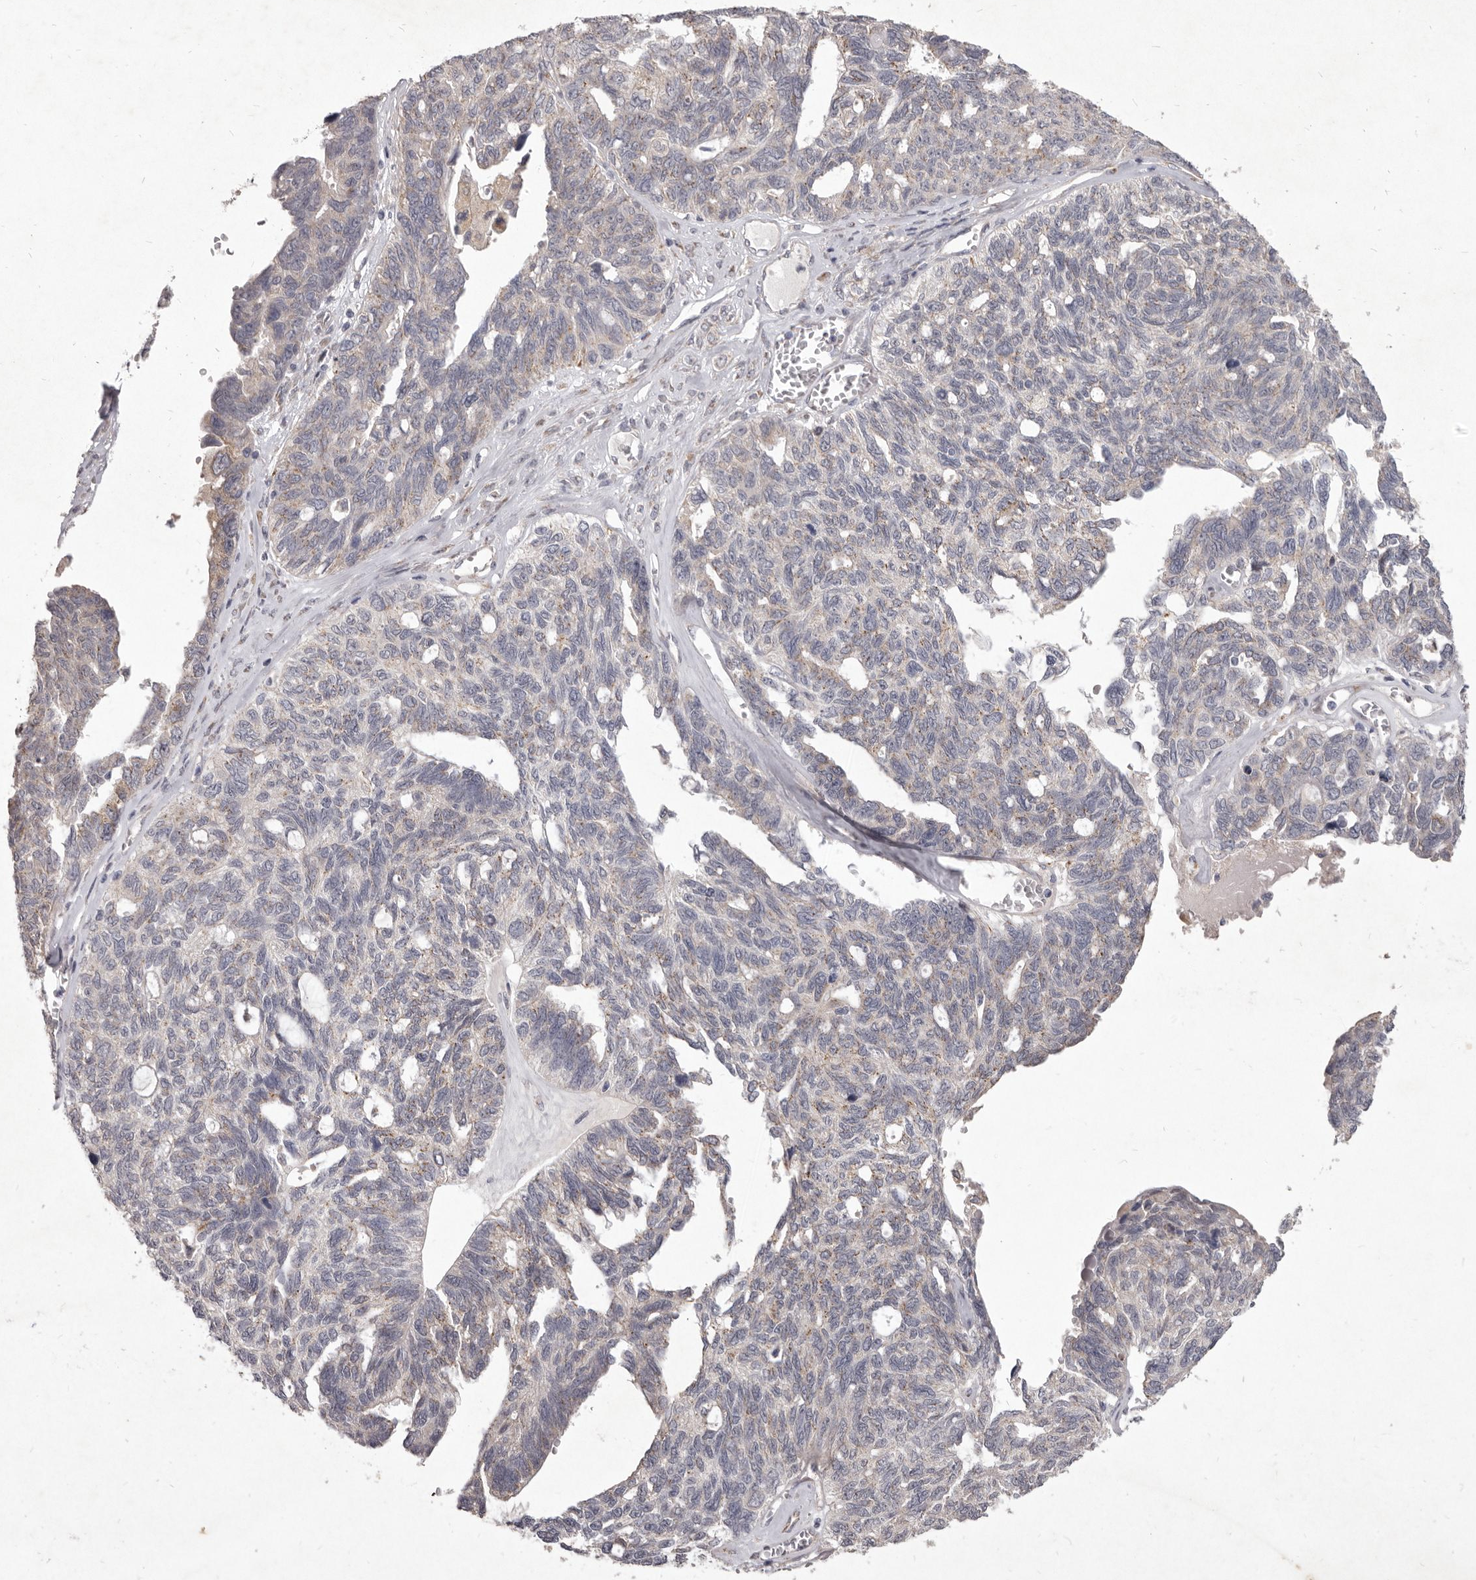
{"staining": {"intensity": "weak", "quantity": "<25%", "location": "cytoplasmic/membranous"}, "tissue": "ovarian cancer", "cell_type": "Tumor cells", "image_type": "cancer", "snomed": [{"axis": "morphology", "description": "Cystadenocarcinoma, serous, NOS"}, {"axis": "topography", "description": "Ovary"}], "caption": "Ovarian cancer (serous cystadenocarcinoma) stained for a protein using immunohistochemistry (IHC) displays no staining tumor cells.", "gene": "P2RX6", "patient": {"sex": "female", "age": 79}}